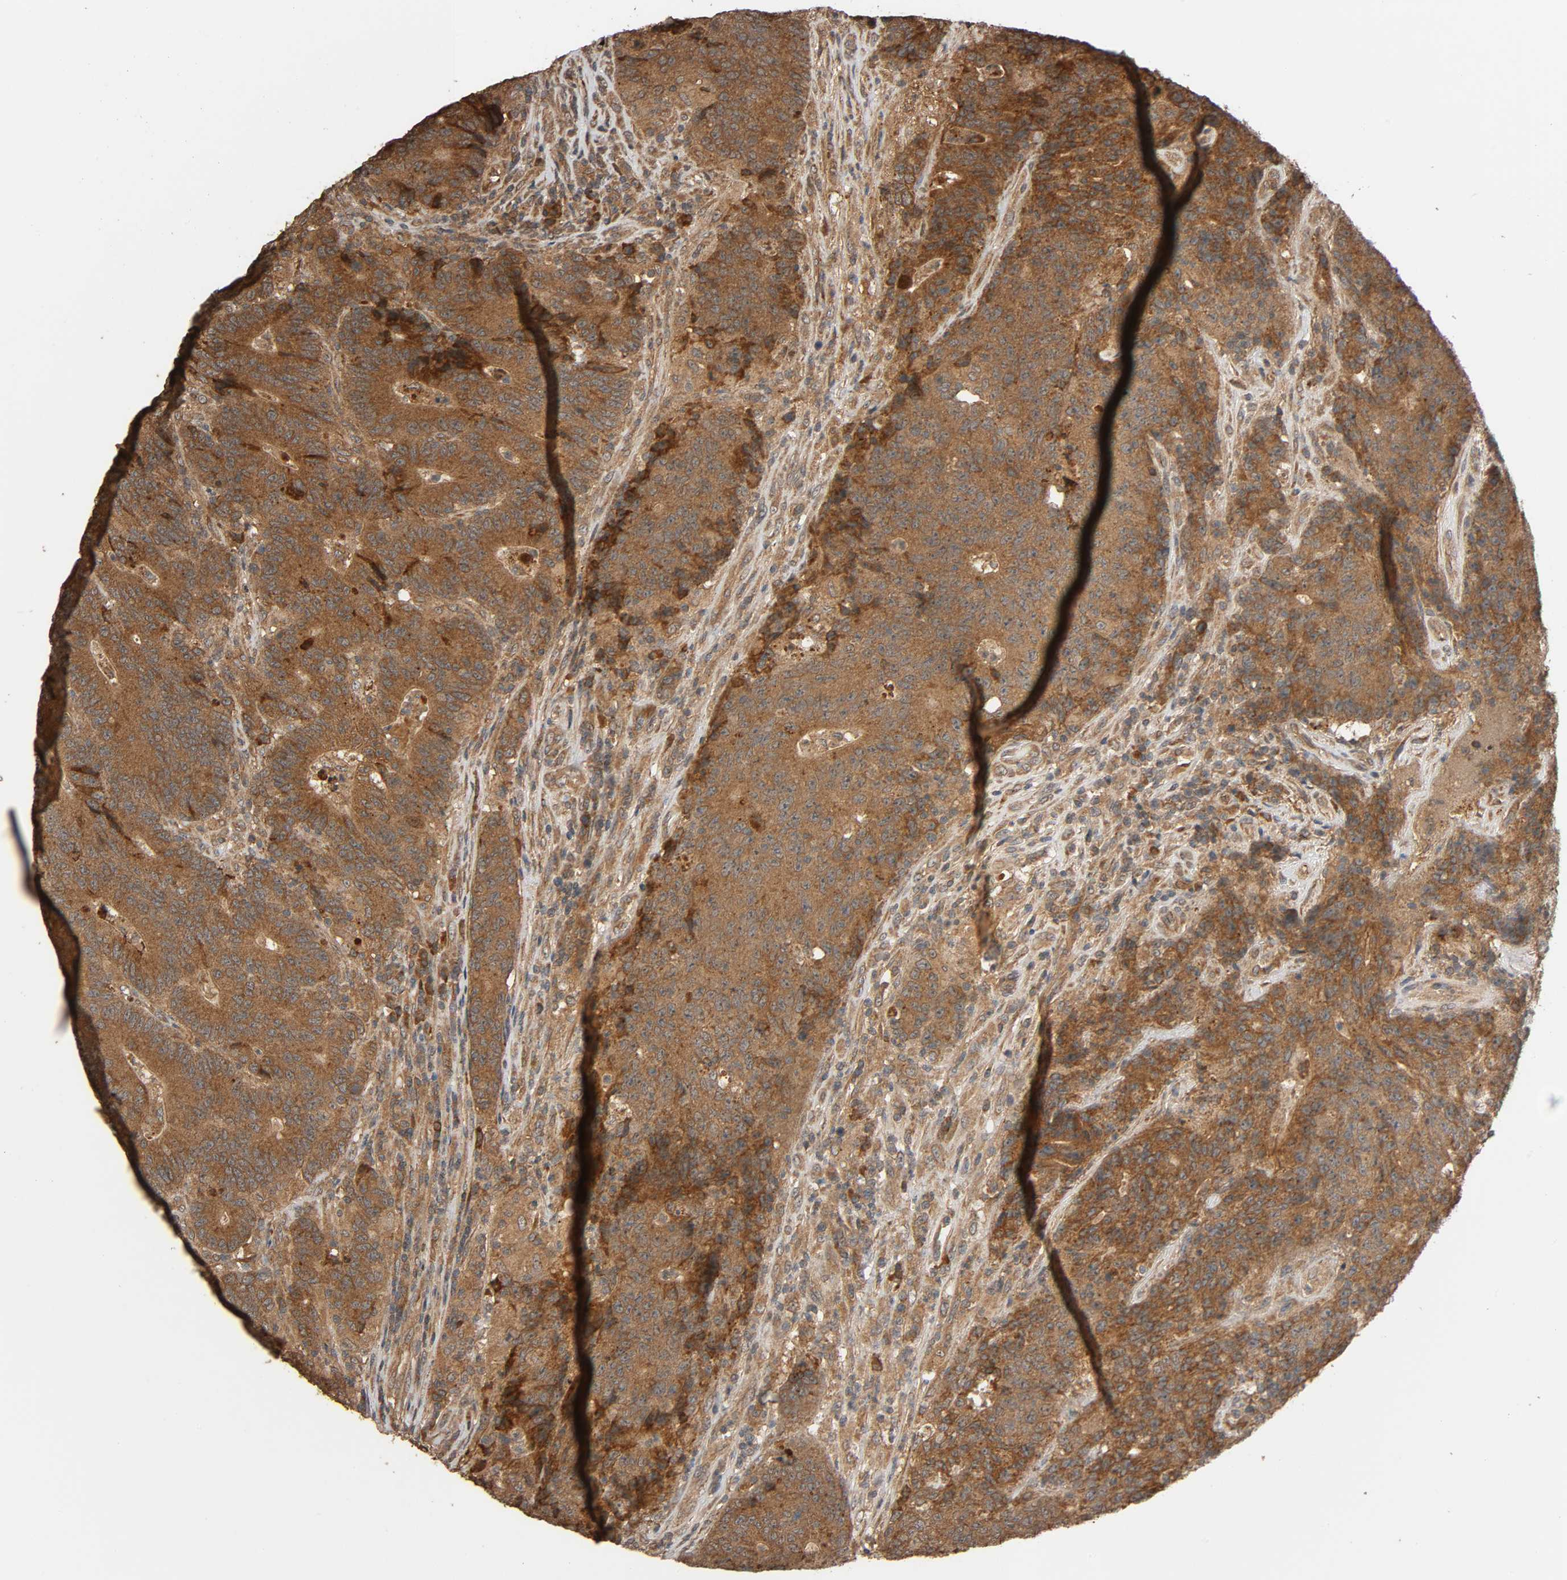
{"staining": {"intensity": "strong", "quantity": ">75%", "location": "cytoplasmic/membranous"}, "tissue": "colorectal cancer", "cell_type": "Tumor cells", "image_type": "cancer", "snomed": [{"axis": "morphology", "description": "Normal tissue, NOS"}, {"axis": "morphology", "description": "Adenocarcinoma, NOS"}, {"axis": "topography", "description": "Colon"}], "caption": "Immunohistochemistry of human colorectal adenocarcinoma exhibits high levels of strong cytoplasmic/membranous staining in about >75% of tumor cells.", "gene": "MAP3K8", "patient": {"sex": "female", "age": 75}}